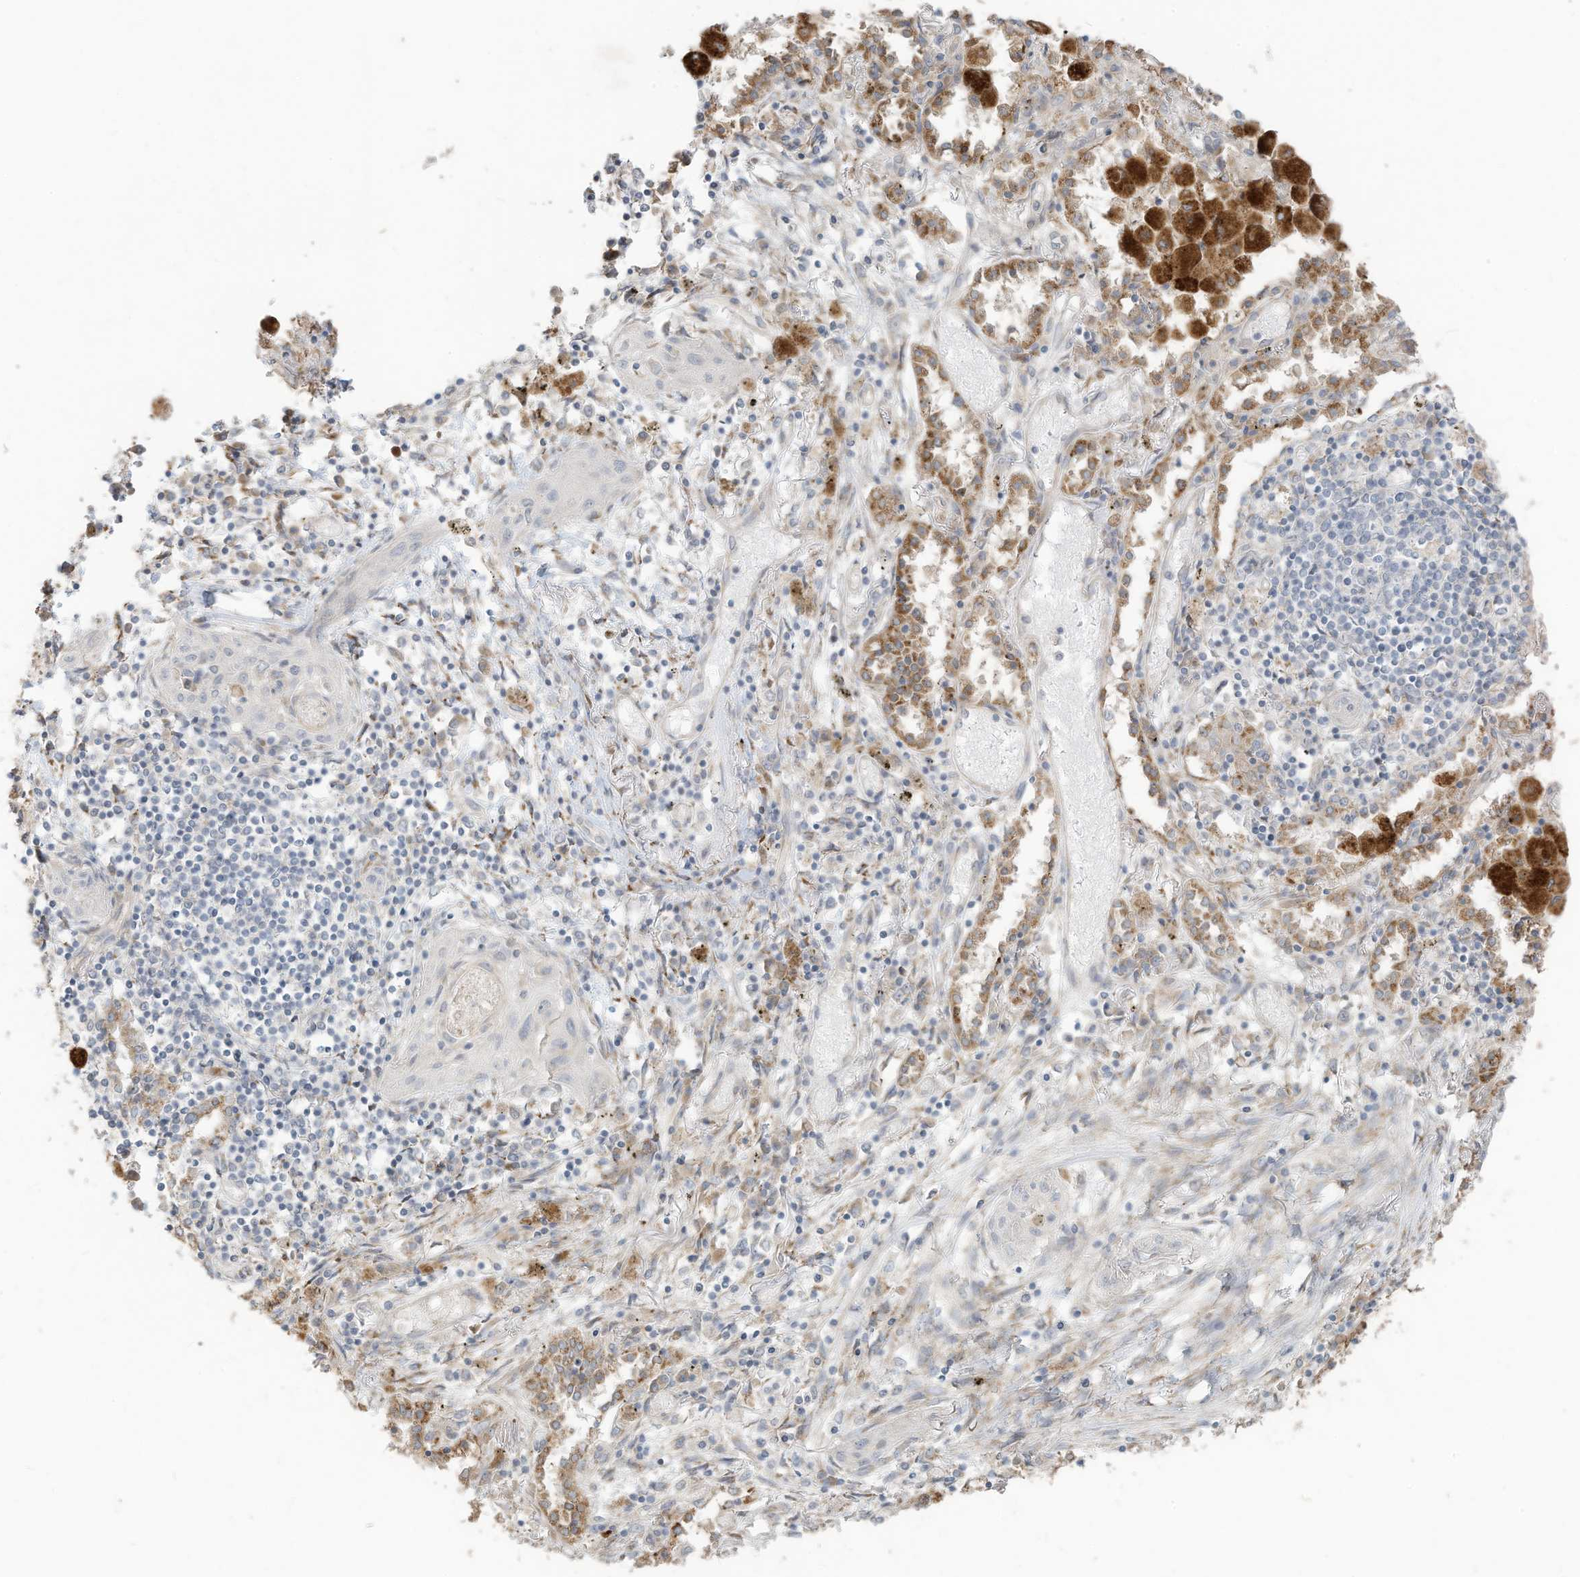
{"staining": {"intensity": "negative", "quantity": "none", "location": "none"}, "tissue": "lung cancer", "cell_type": "Tumor cells", "image_type": "cancer", "snomed": [{"axis": "morphology", "description": "Squamous cell carcinoma, NOS"}, {"axis": "topography", "description": "Lung"}], "caption": "The image demonstrates no staining of tumor cells in squamous cell carcinoma (lung).", "gene": "MAGIX", "patient": {"sex": "female", "age": 47}}